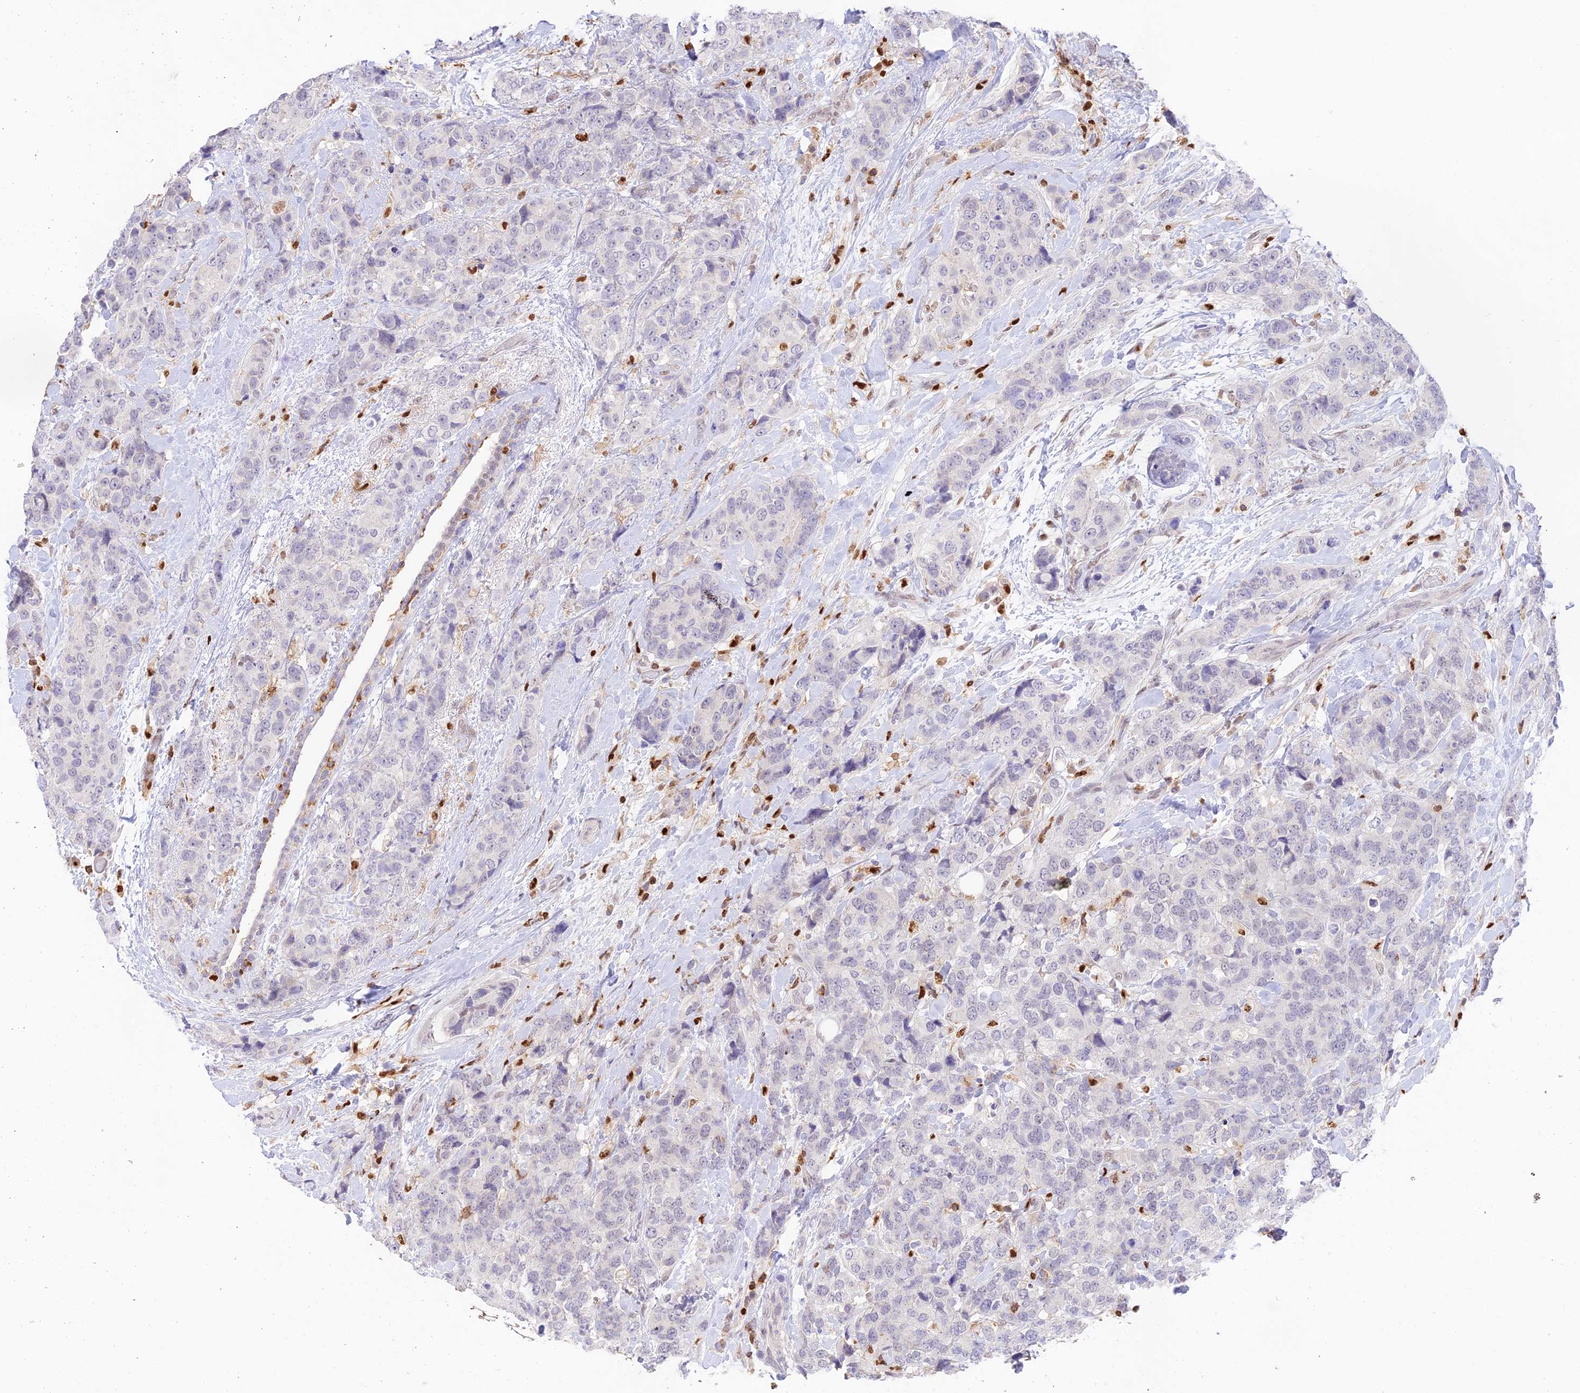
{"staining": {"intensity": "negative", "quantity": "none", "location": "none"}, "tissue": "breast cancer", "cell_type": "Tumor cells", "image_type": "cancer", "snomed": [{"axis": "morphology", "description": "Lobular carcinoma"}, {"axis": "topography", "description": "Breast"}], "caption": "Micrograph shows no significant protein staining in tumor cells of breast cancer.", "gene": "DENND1C", "patient": {"sex": "female", "age": 59}}